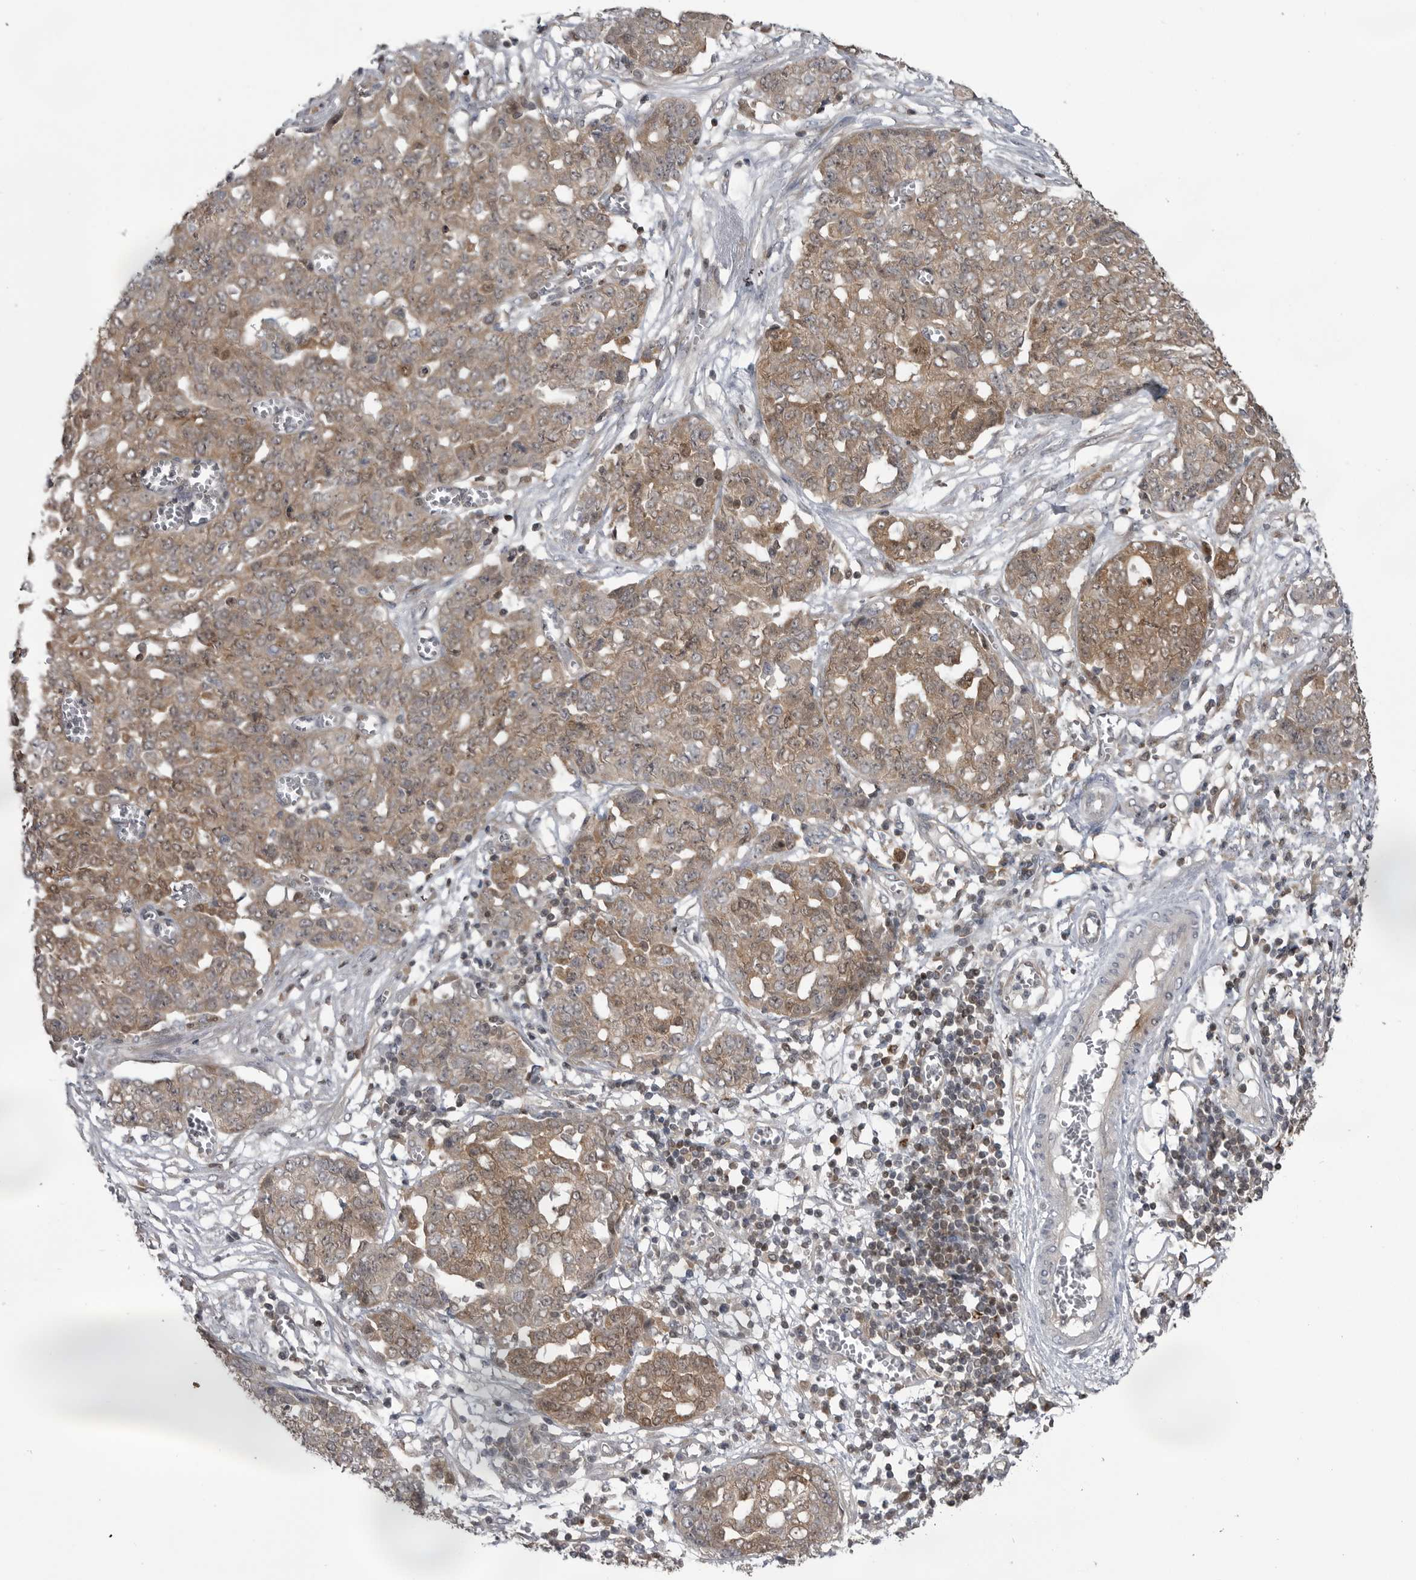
{"staining": {"intensity": "weak", "quantity": ">75%", "location": "cytoplasmic/membranous,nuclear"}, "tissue": "ovarian cancer", "cell_type": "Tumor cells", "image_type": "cancer", "snomed": [{"axis": "morphology", "description": "Cystadenocarcinoma, serous, NOS"}, {"axis": "topography", "description": "Soft tissue"}, {"axis": "topography", "description": "Ovary"}], "caption": "Human serous cystadenocarcinoma (ovarian) stained for a protein (brown) exhibits weak cytoplasmic/membranous and nuclear positive positivity in about >75% of tumor cells.", "gene": "MAPK13", "patient": {"sex": "female", "age": 57}}